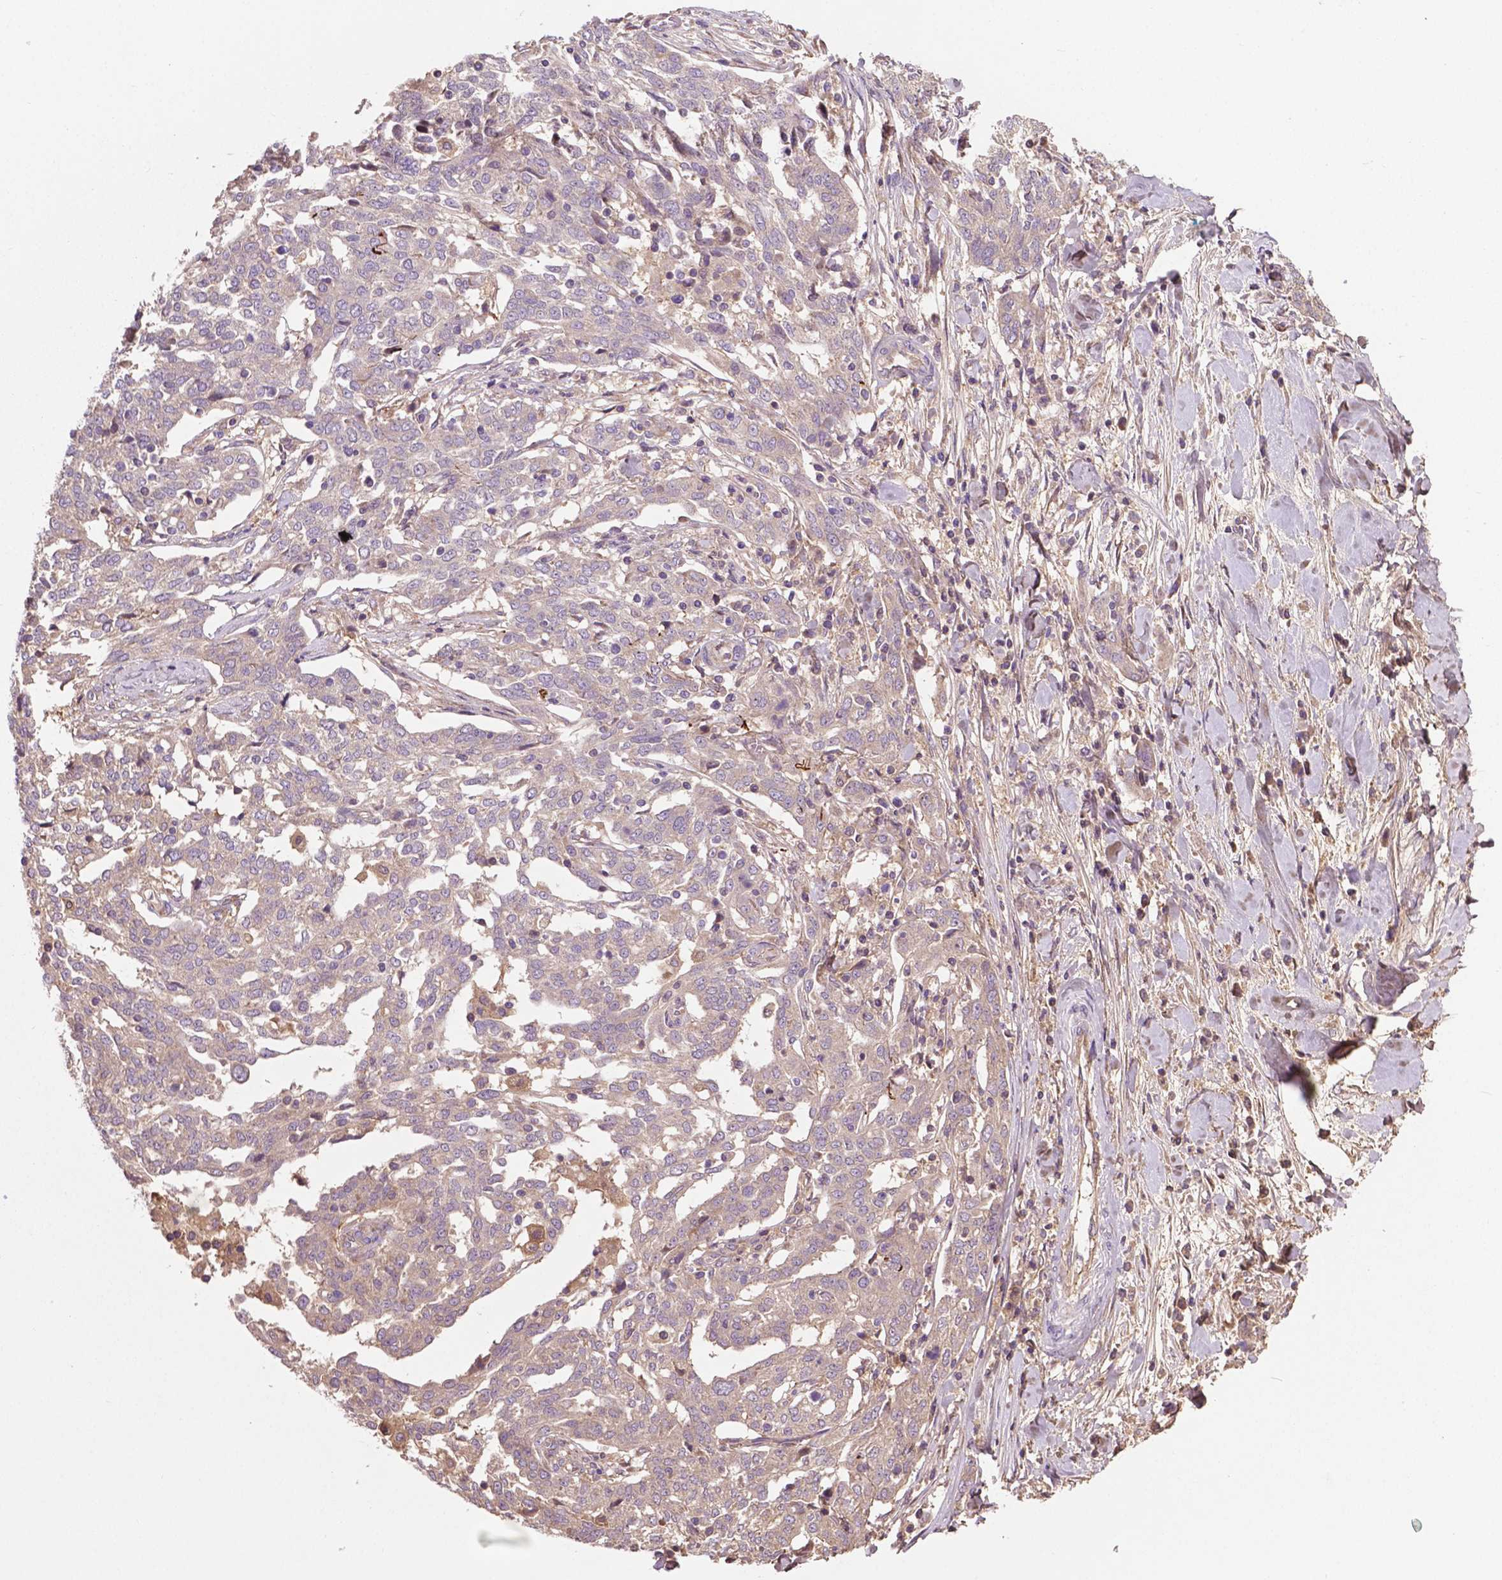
{"staining": {"intensity": "weak", "quantity": "<25%", "location": "cytoplasmic/membranous"}, "tissue": "ovarian cancer", "cell_type": "Tumor cells", "image_type": "cancer", "snomed": [{"axis": "morphology", "description": "Cystadenocarcinoma, serous, NOS"}, {"axis": "topography", "description": "Ovary"}], "caption": "Tumor cells show no significant protein expression in serous cystadenocarcinoma (ovarian).", "gene": "GJA9", "patient": {"sex": "female", "age": 67}}